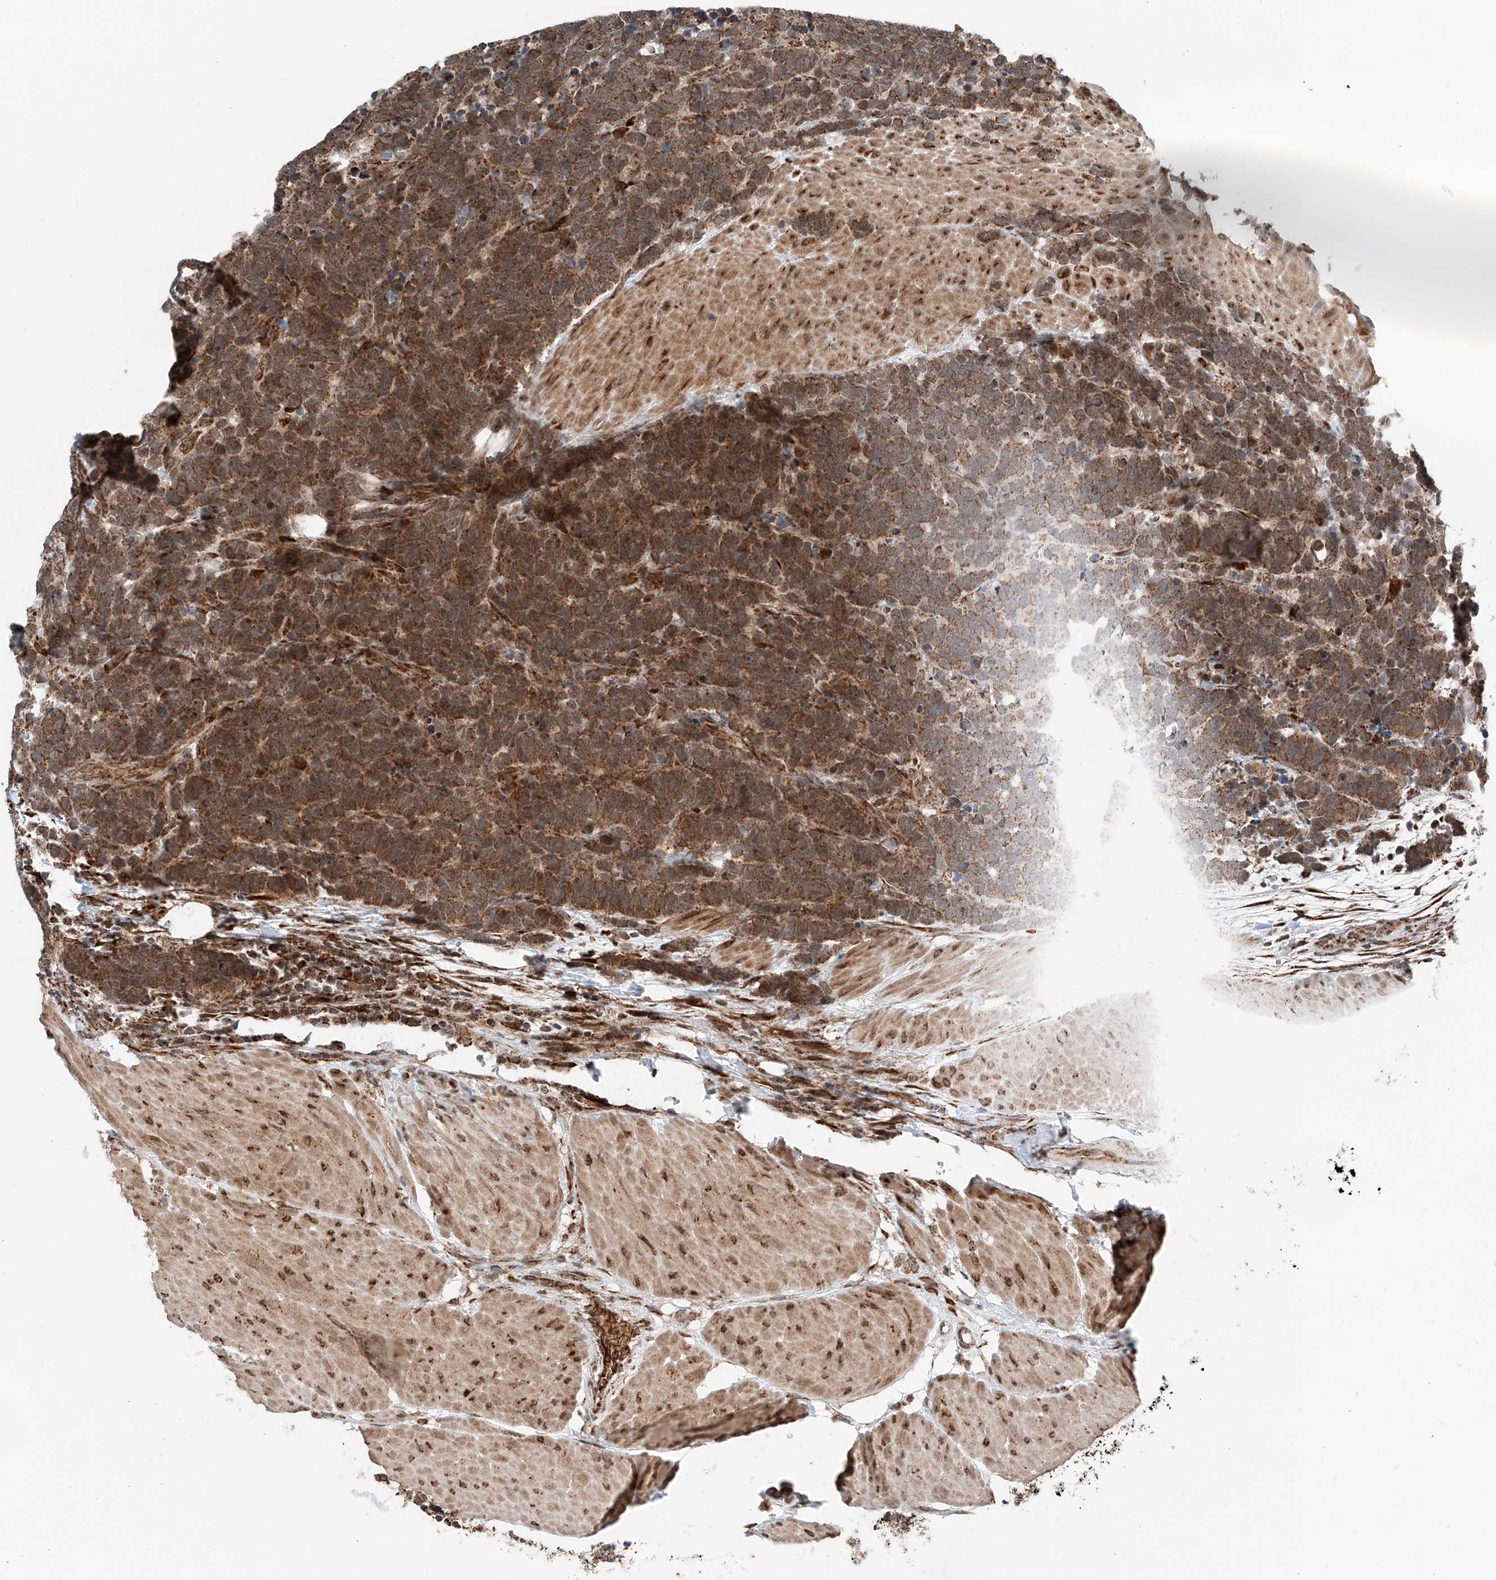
{"staining": {"intensity": "strong", "quantity": ">75%", "location": "cytoplasmic/membranous"}, "tissue": "carcinoid", "cell_type": "Tumor cells", "image_type": "cancer", "snomed": [{"axis": "morphology", "description": "Carcinoma, NOS"}, {"axis": "morphology", "description": "Carcinoid, malignant, NOS"}, {"axis": "topography", "description": "Urinary bladder"}], "caption": "The micrograph shows immunohistochemical staining of carcinoid (malignant). There is strong cytoplasmic/membranous positivity is identified in approximately >75% of tumor cells.", "gene": "ZSCAN29", "patient": {"sex": "male", "age": 57}}